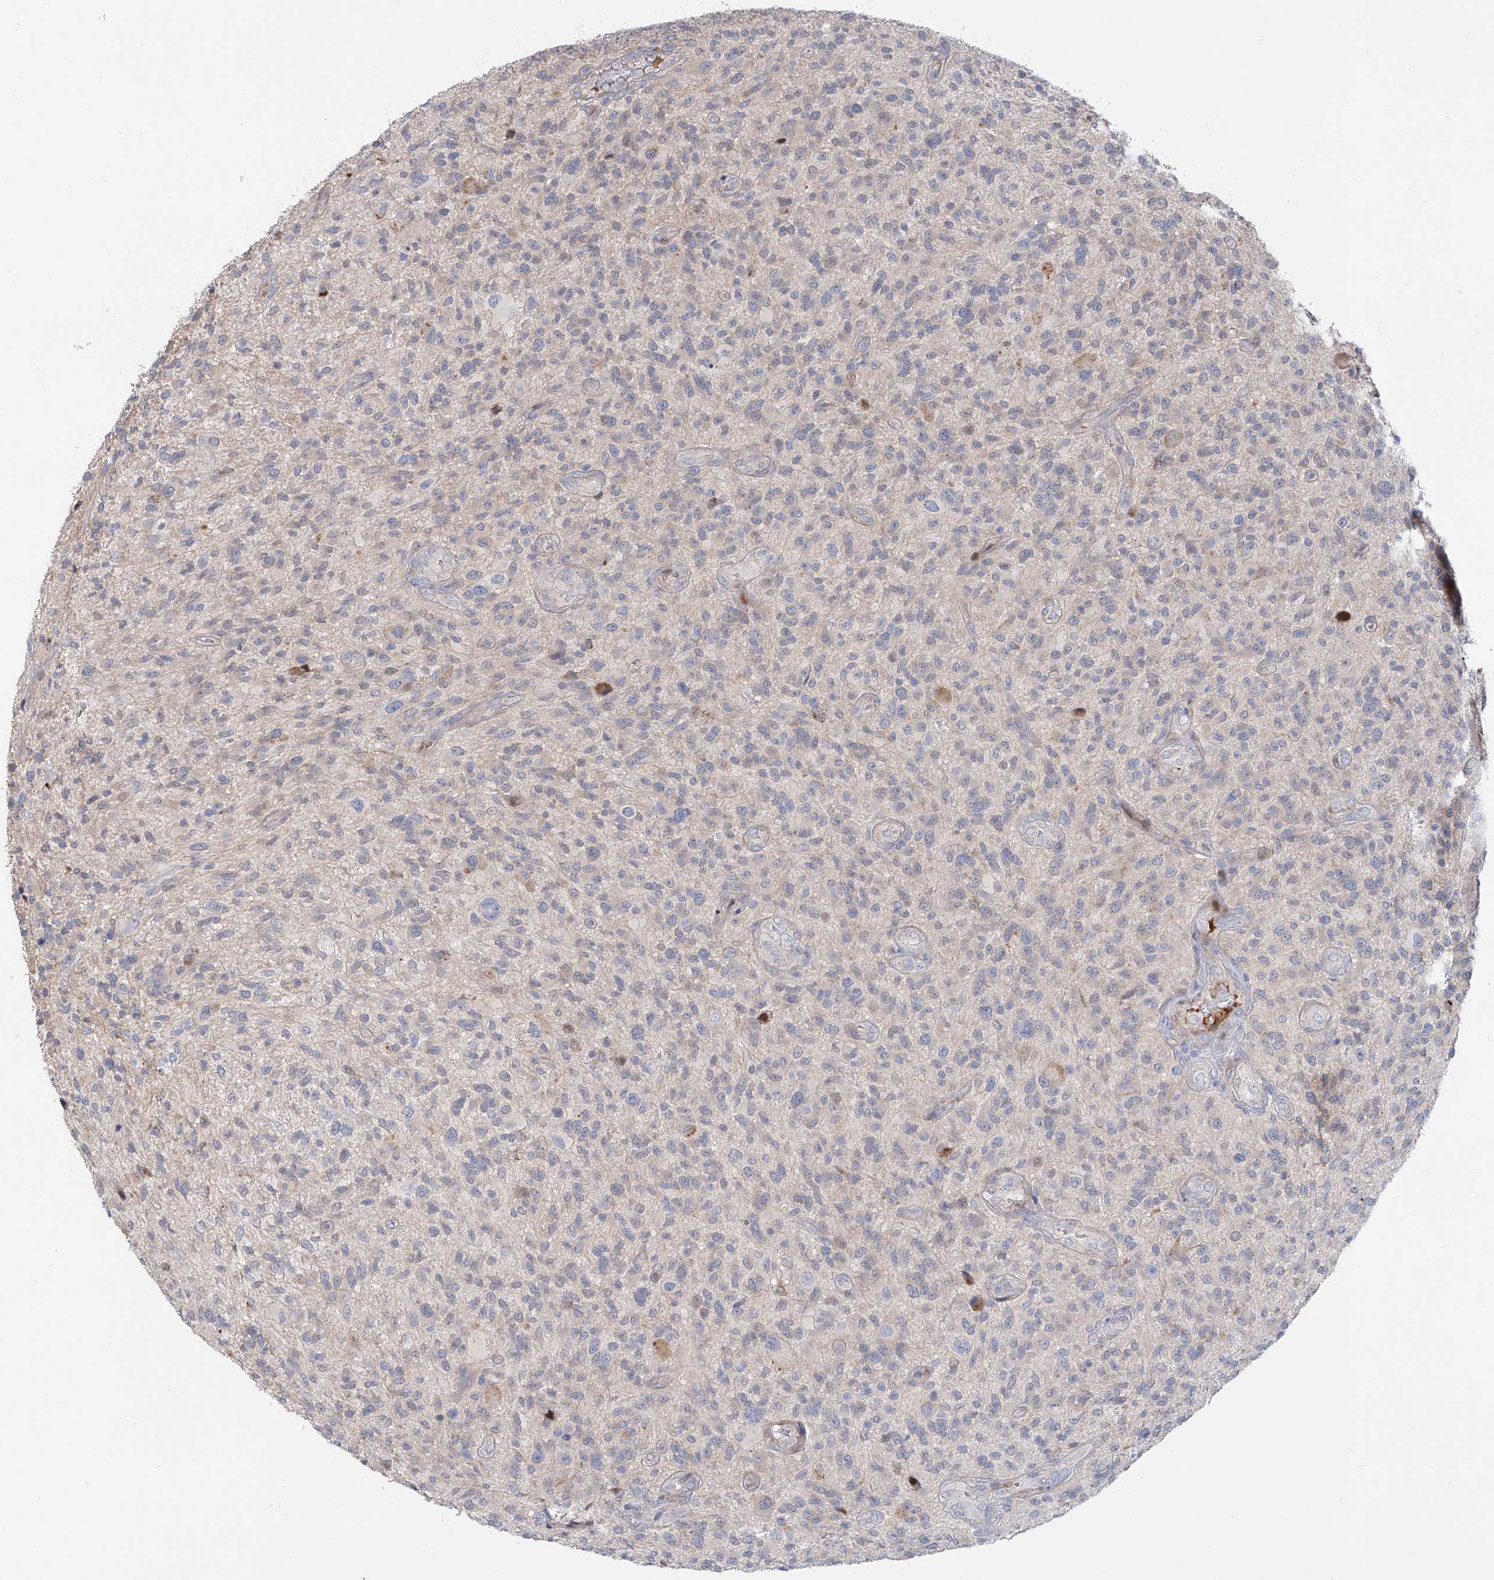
{"staining": {"intensity": "negative", "quantity": "none", "location": "none"}, "tissue": "glioma", "cell_type": "Tumor cells", "image_type": "cancer", "snomed": [{"axis": "morphology", "description": "Glioma, malignant, High grade"}, {"axis": "topography", "description": "Brain"}], "caption": "This histopathology image is of high-grade glioma (malignant) stained with IHC to label a protein in brown with the nuclei are counter-stained blue. There is no staining in tumor cells.", "gene": "LRRC1", "patient": {"sex": "male", "age": 47}}